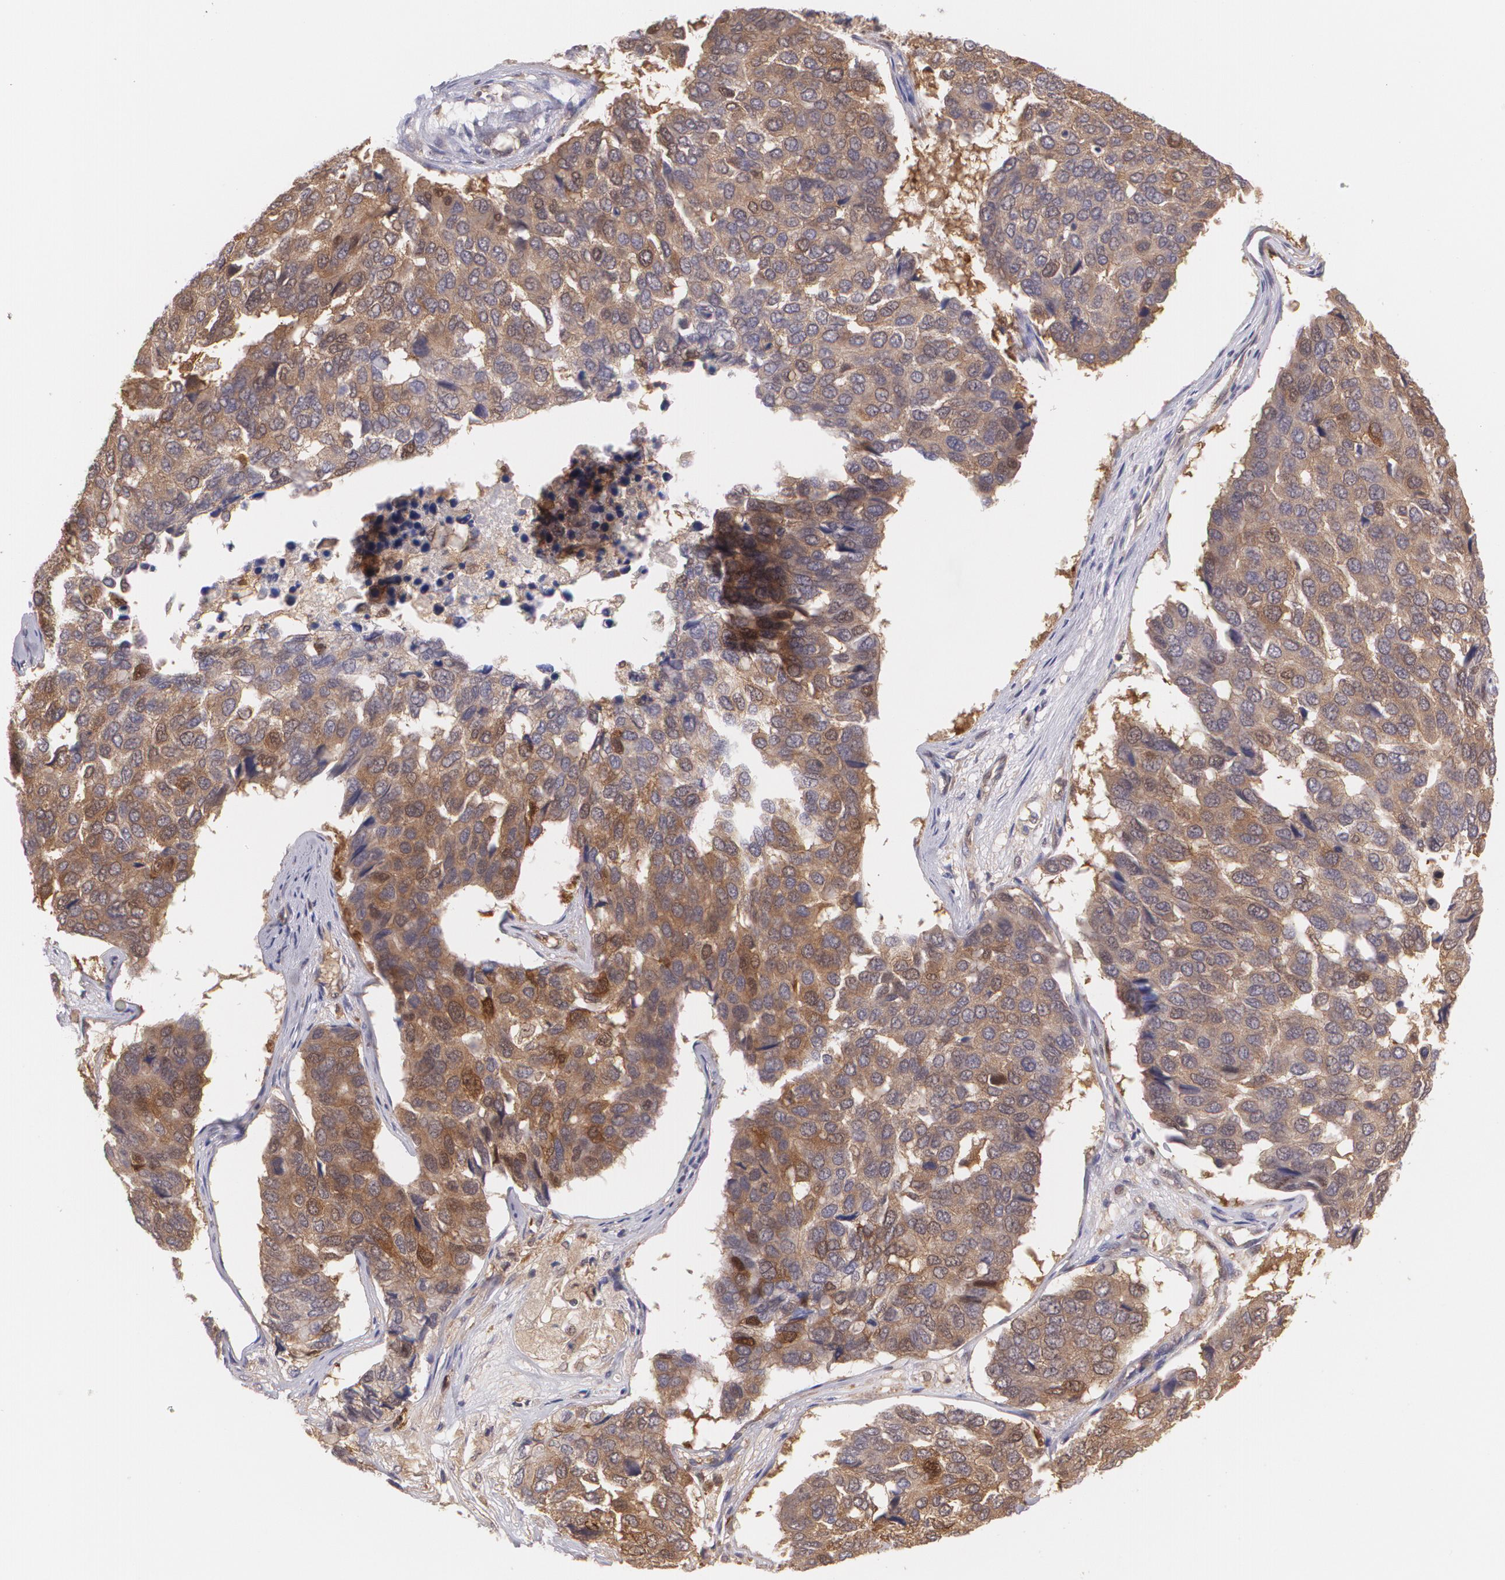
{"staining": {"intensity": "strong", "quantity": ">75%", "location": "cytoplasmic/membranous"}, "tissue": "pancreatic cancer", "cell_type": "Tumor cells", "image_type": "cancer", "snomed": [{"axis": "morphology", "description": "Adenocarcinoma, NOS"}, {"axis": "topography", "description": "Pancreas"}], "caption": "The immunohistochemical stain labels strong cytoplasmic/membranous expression in tumor cells of pancreatic adenocarcinoma tissue.", "gene": "HSPH1", "patient": {"sex": "male", "age": 50}}